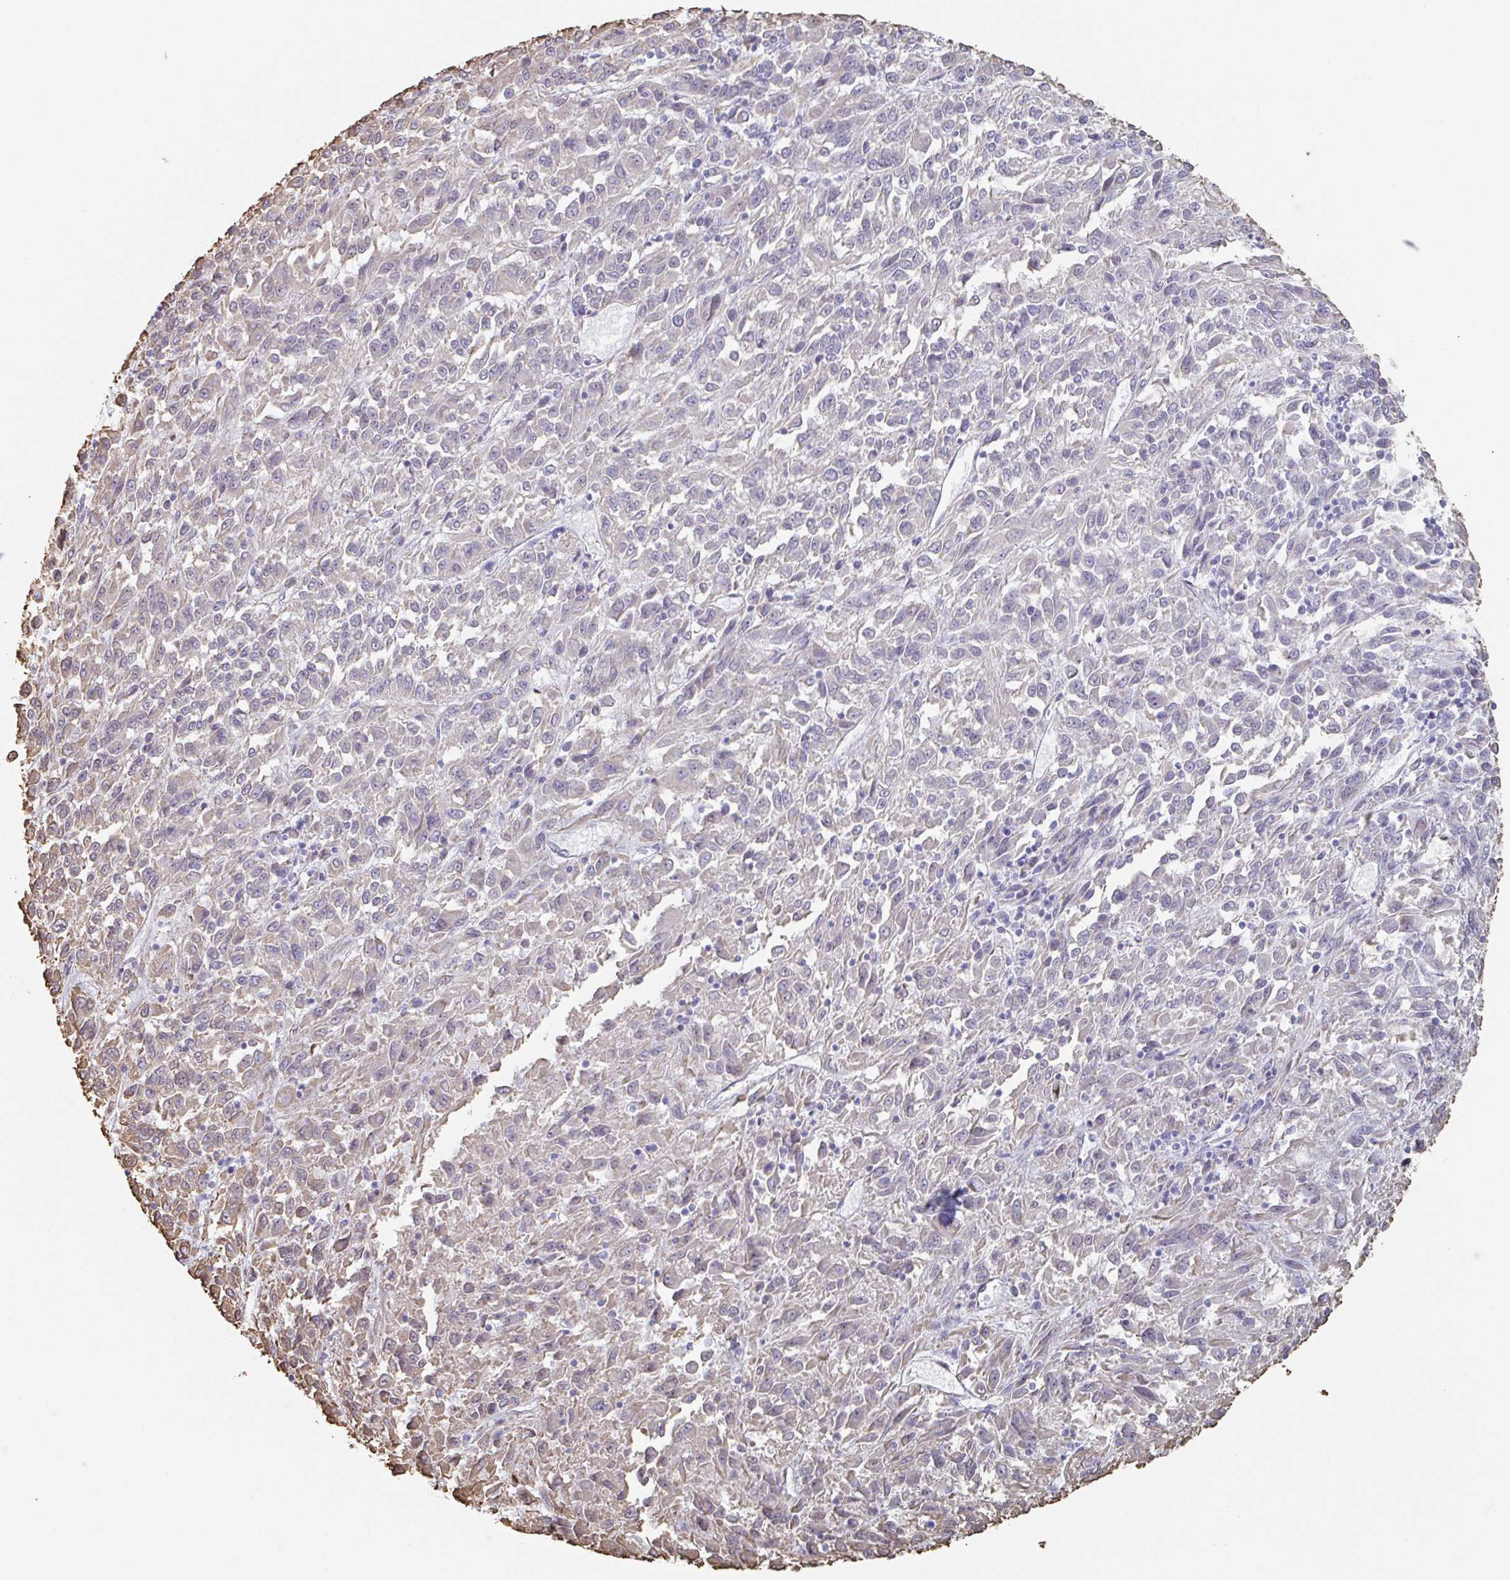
{"staining": {"intensity": "moderate", "quantity": "<25%", "location": "cytoplasmic/membranous"}, "tissue": "melanoma", "cell_type": "Tumor cells", "image_type": "cancer", "snomed": [{"axis": "morphology", "description": "Malignant melanoma, Metastatic site"}, {"axis": "topography", "description": "Lung"}], "caption": "High-magnification brightfield microscopy of melanoma stained with DAB (3,3'-diaminobenzidine) (brown) and counterstained with hematoxylin (blue). tumor cells exhibit moderate cytoplasmic/membranous positivity is identified in about<25% of cells. The staining was performed using DAB to visualize the protein expression in brown, while the nuclei were stained in blue with hematoxylin (Magnification: 20x).", "gene": "RAB5IF", "patient": {"sex": "male", "age": 64}}